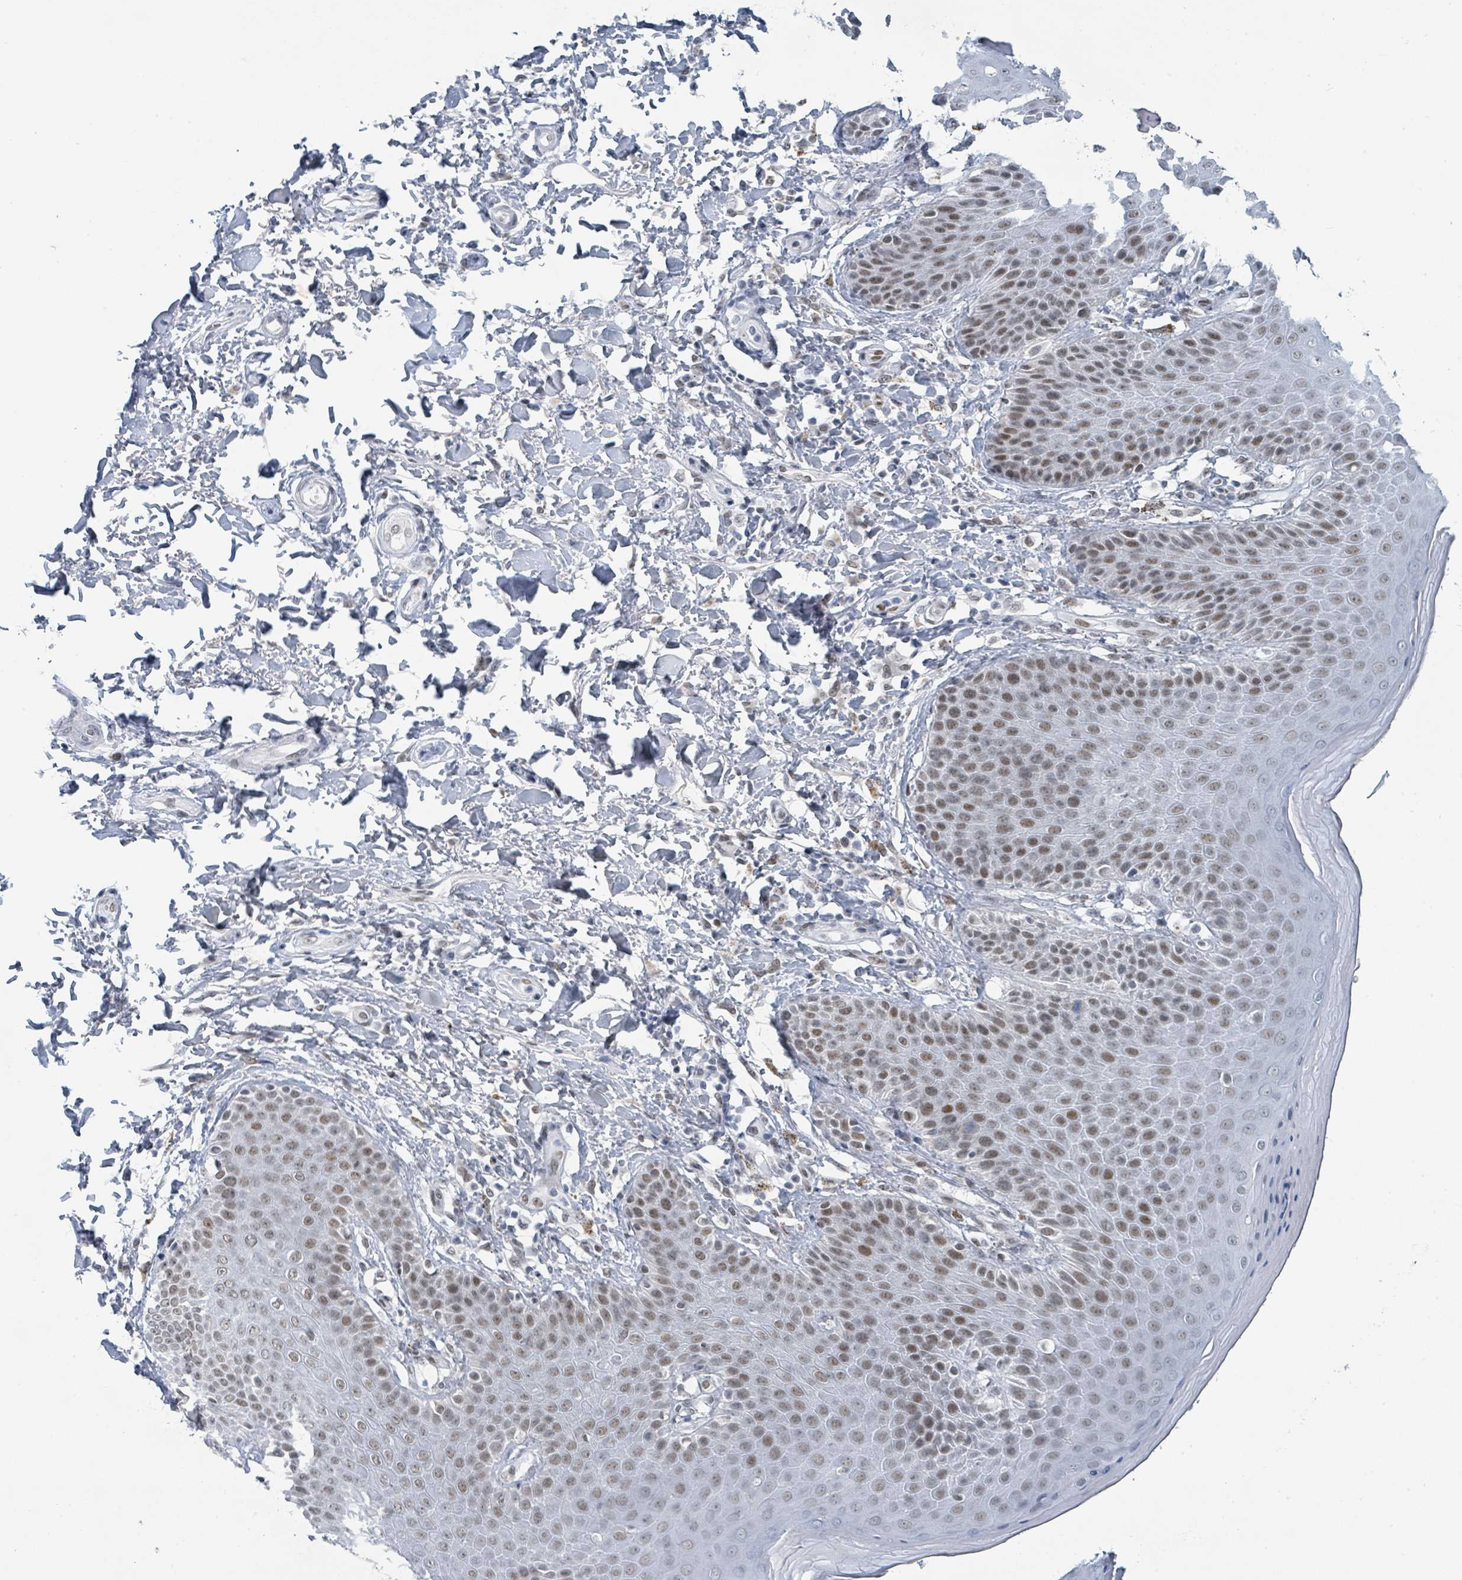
{"staining": {"intensity": "moderate", "quantity": ">75%", "location": "nuclear"}, "tissue": "skin", "cell_type": "Epidermal cells", "image_type": "normal", "snomed": [{"axis": "morphology", "description": "Normal tissue, NOS"}, {"axis": "topography", "description": "Peripheral nerve tissue"}], "caption": "Immunohistochemical staining of benign skin displays >75% levels of moderate nuclear protein positivity in approximately >75% of epidermal cells. (DAB (3,3'-diaminobenzidine) IHC with brightfield microscopy, high magnification).", "gene": "EHMT2", "patient": {"sex": "male", "age": 51}}